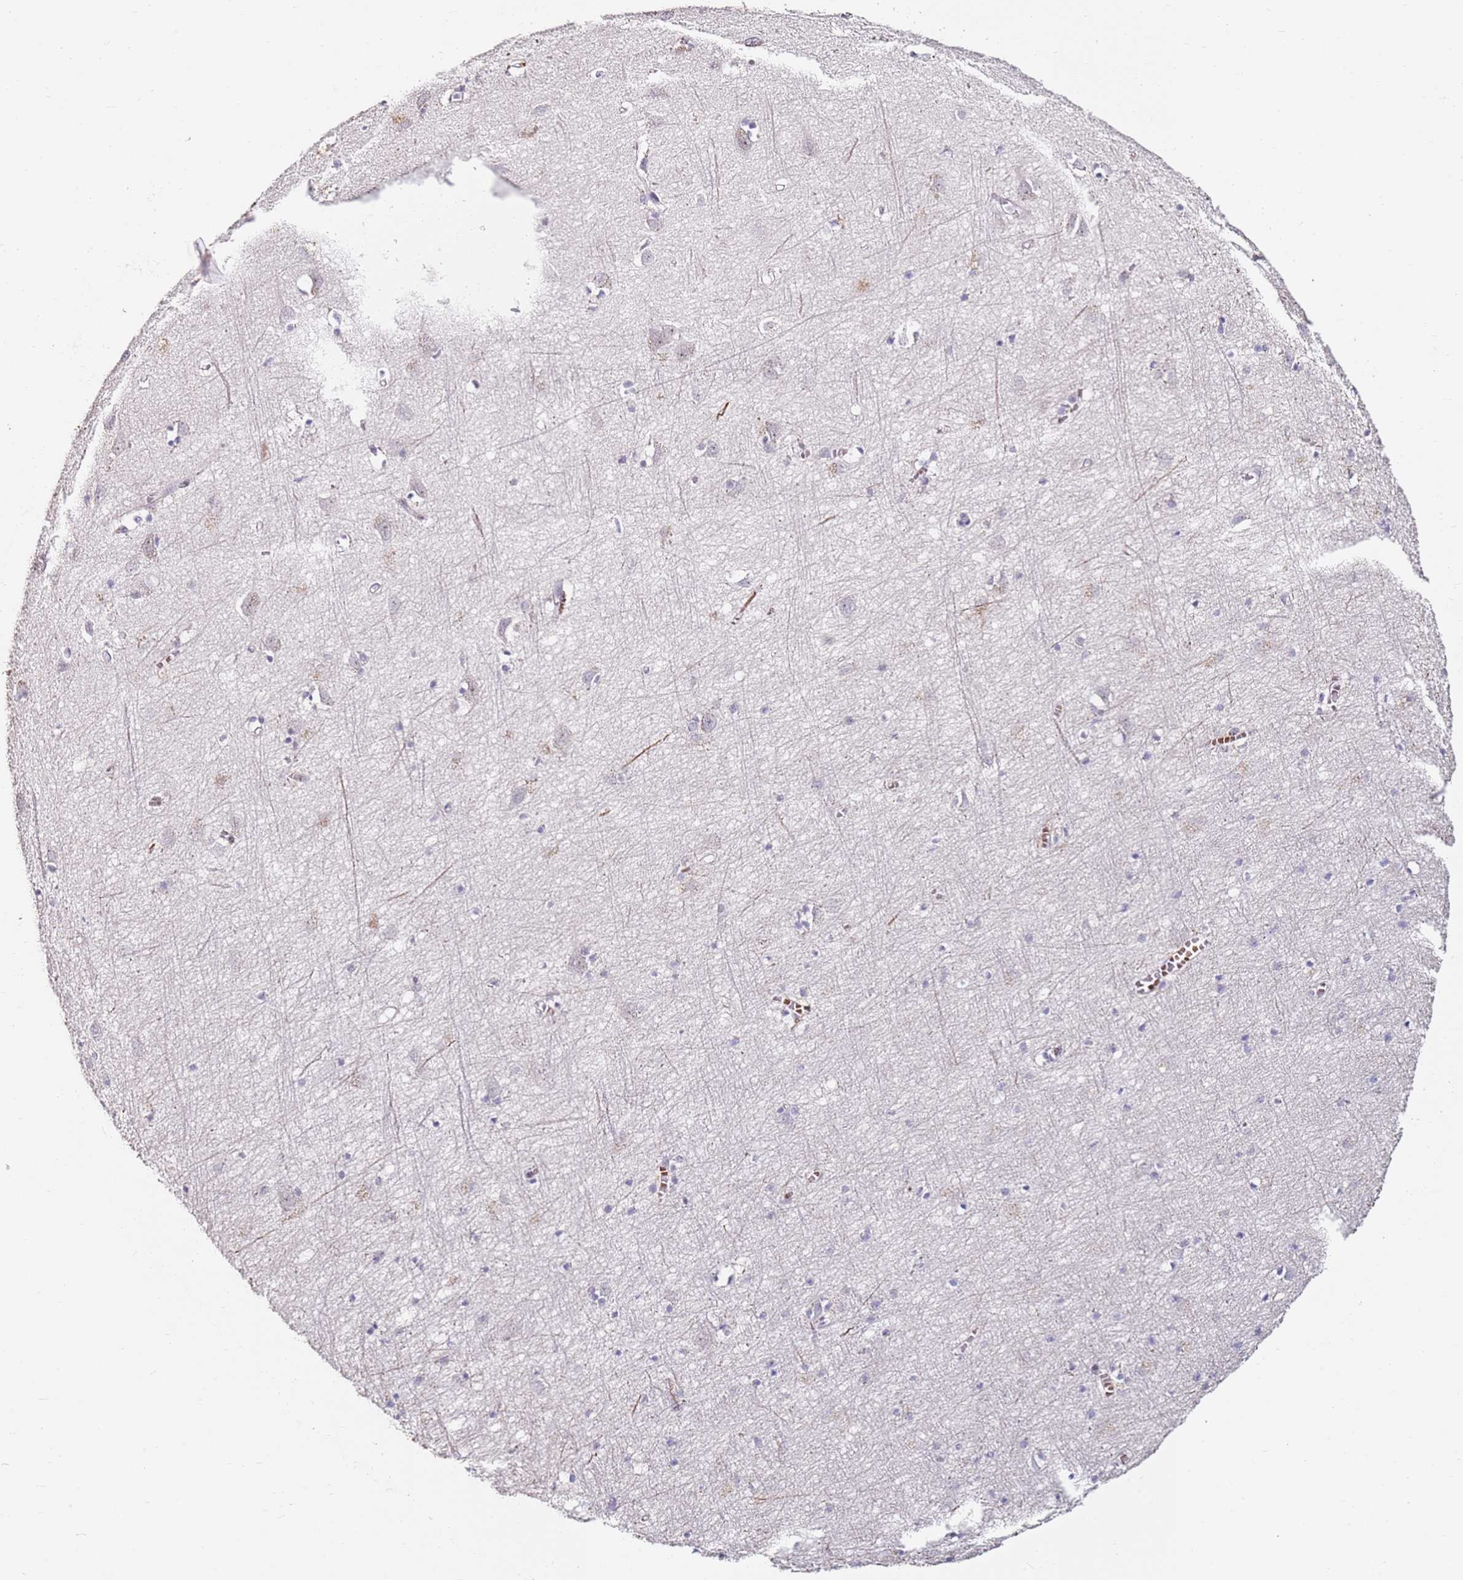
{"staining": {"intensity": "negative", "quantity": "none", "location": "none"}, "tissue": "cerebral cortex", "cell_type": "Endothelial cells", "image_type": "normal", "snomed": [{"axis": "morphology", "description": "Normal tissue, NOS"}, {"axis": "topography", "description": "Cerebral cortex"}], "caption": "Cerebral cortex stained for a protein using immunohistochemistry (IHC) exhibits no positivity endothelial cells.", "gene": "RARS2", "patient": {"sex": "female", "age": 64}}